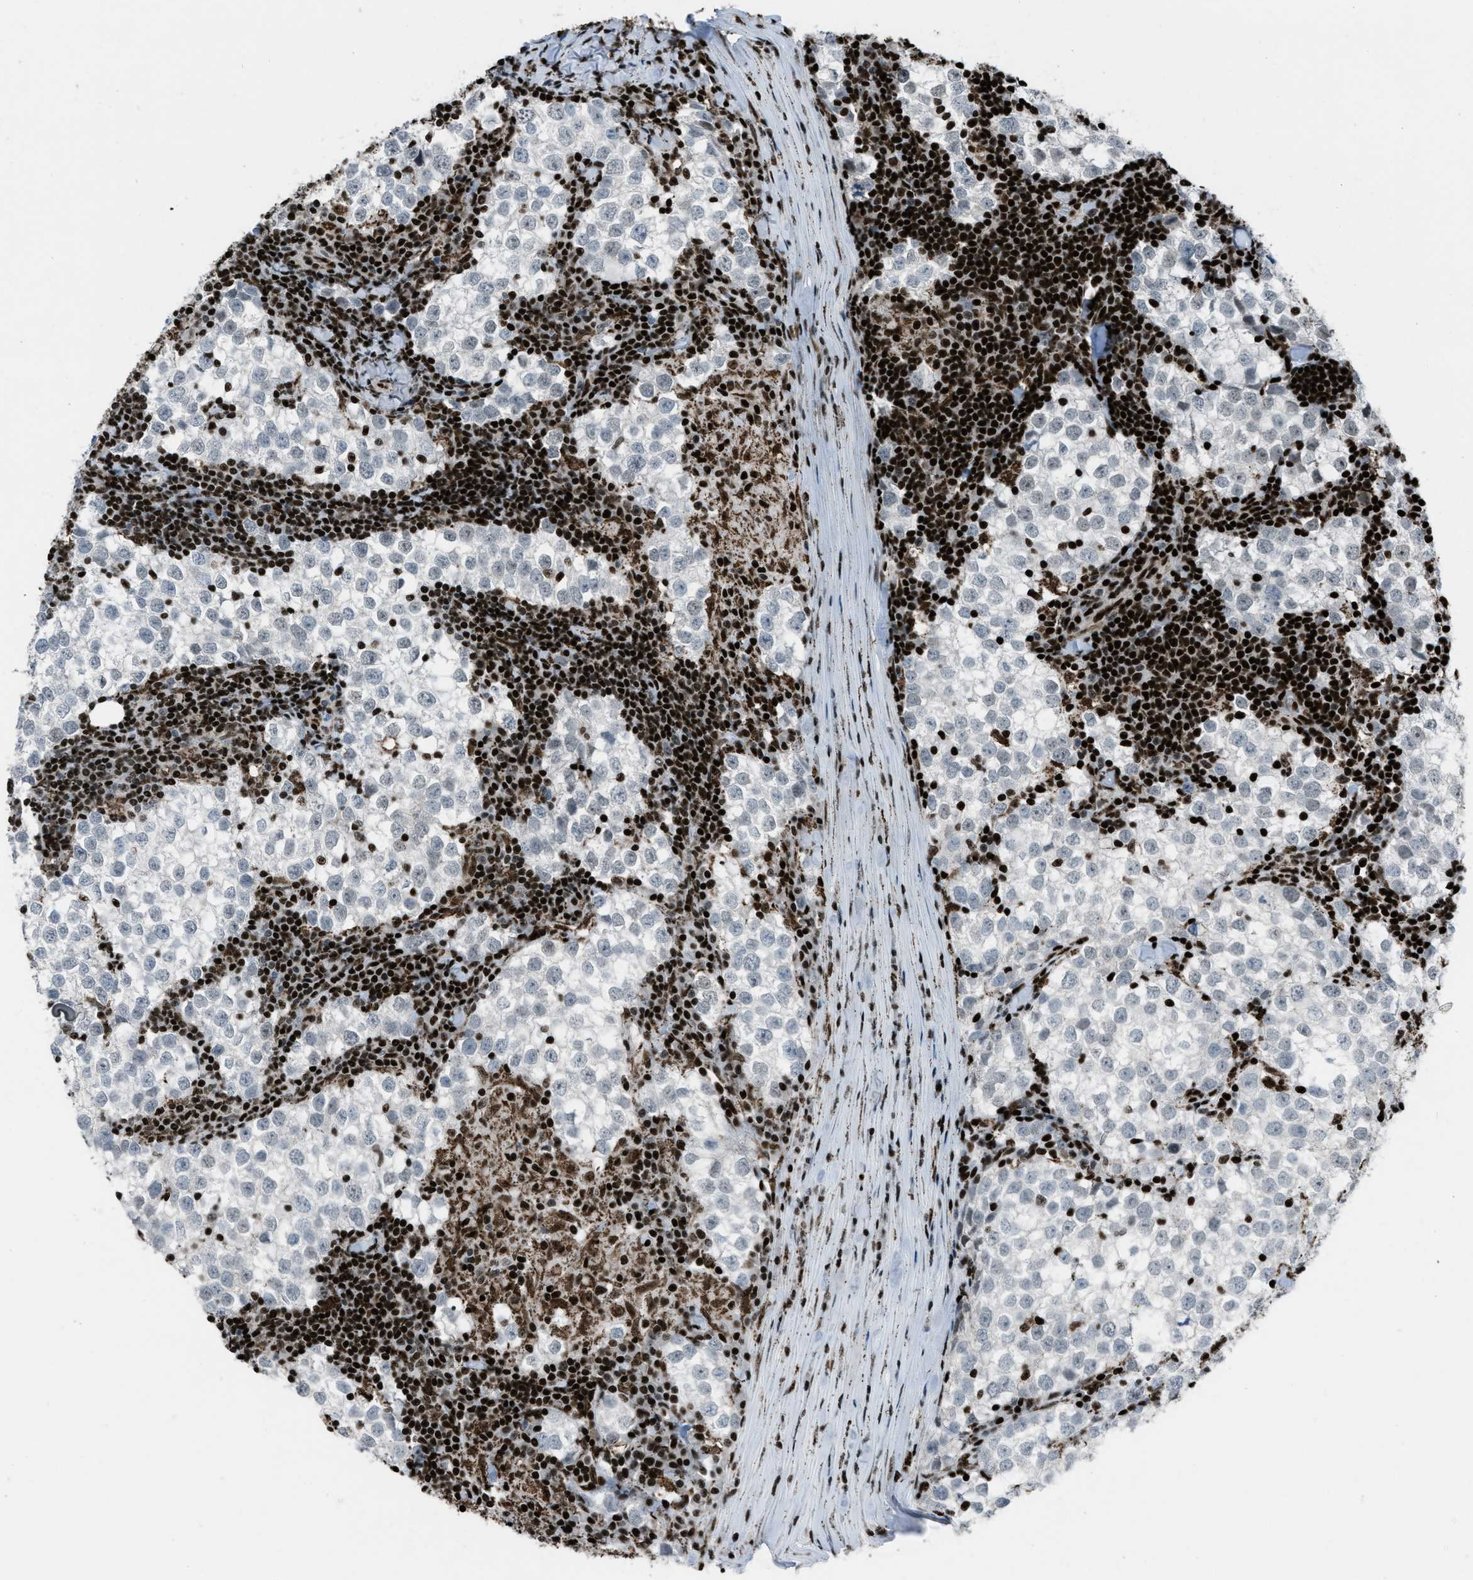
{"staining": {"intensity": "negative", "quantity": "none", "location": "none"}, "tissue": "testis cancer", "cell_type": "Tumor cells", "image_type": "cancer", "snomed": [{"axis": "morphology", "description": "Seminoma, NOS"}, {"axis": "morphology", "description": "Carcinoma, Embryonal, NOS"}, {"axis": "topography", "description": "Testis"}], "caption": "Embryonal carcinoma (testis) was stained to show a protein in brown. There is no significant staining in tumor cells.", "gene": "SLFN5", "patient": {"sex": "male", "age": 36}}